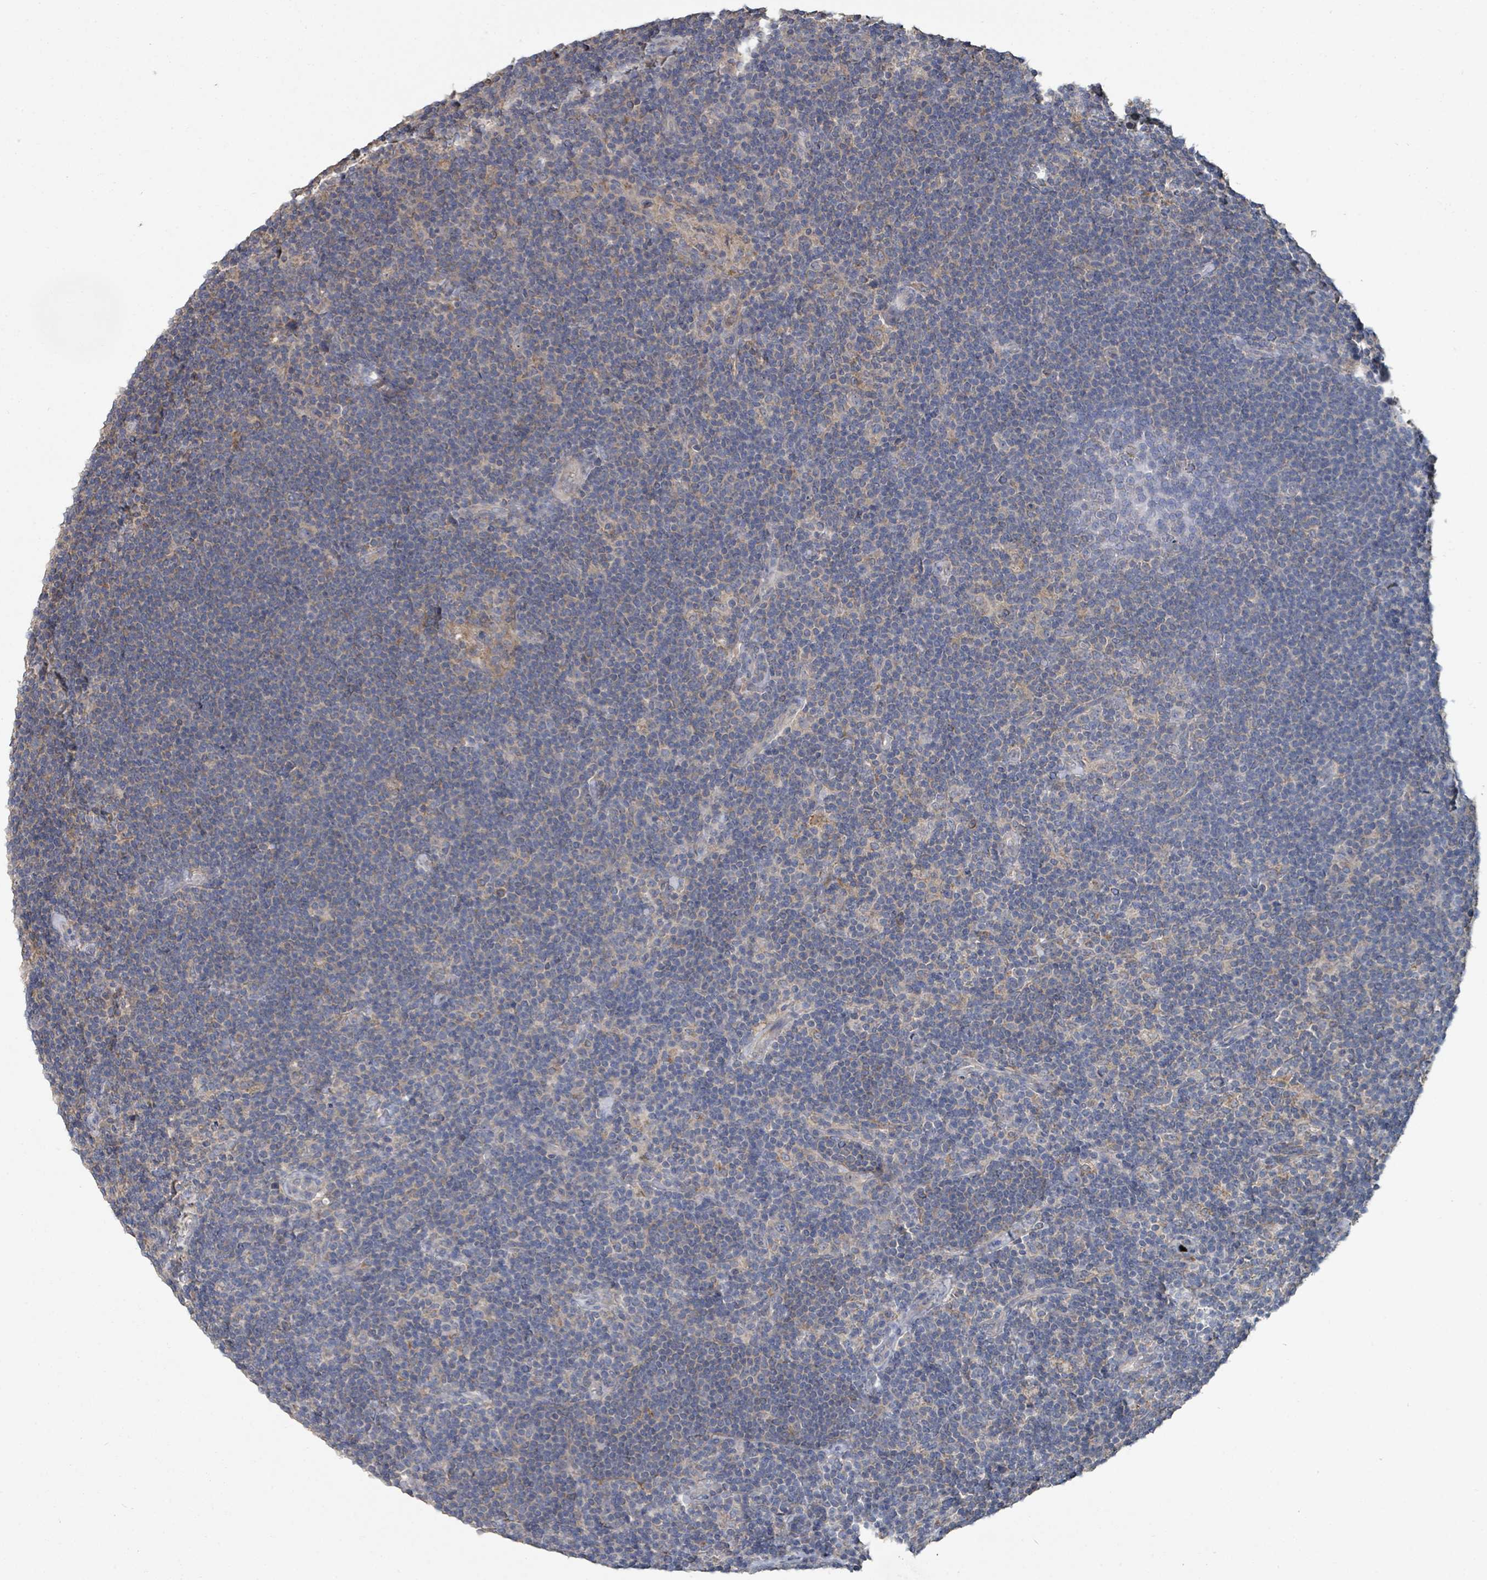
{"staining": {"intensity": "negative", "quantity": "none", "location": "none"}, "tissue": "lymphoma", "cell_type": "Tumor cells", "image_type": "cancer", "snomed": [{"axis": "morphology", "description": "Hodgkin's disease, NOS"}, {"axis": "topography", "description": "Lymph node"}], "caption": "Immunohistochemistry histopathology image of neoplastic tissue: Hodgkin's disease stained with DAB demonstrates no significant protein staining in tumor cells.", "gene": "SLC9A7", "patient": {"sex": "female", "age": 57}}